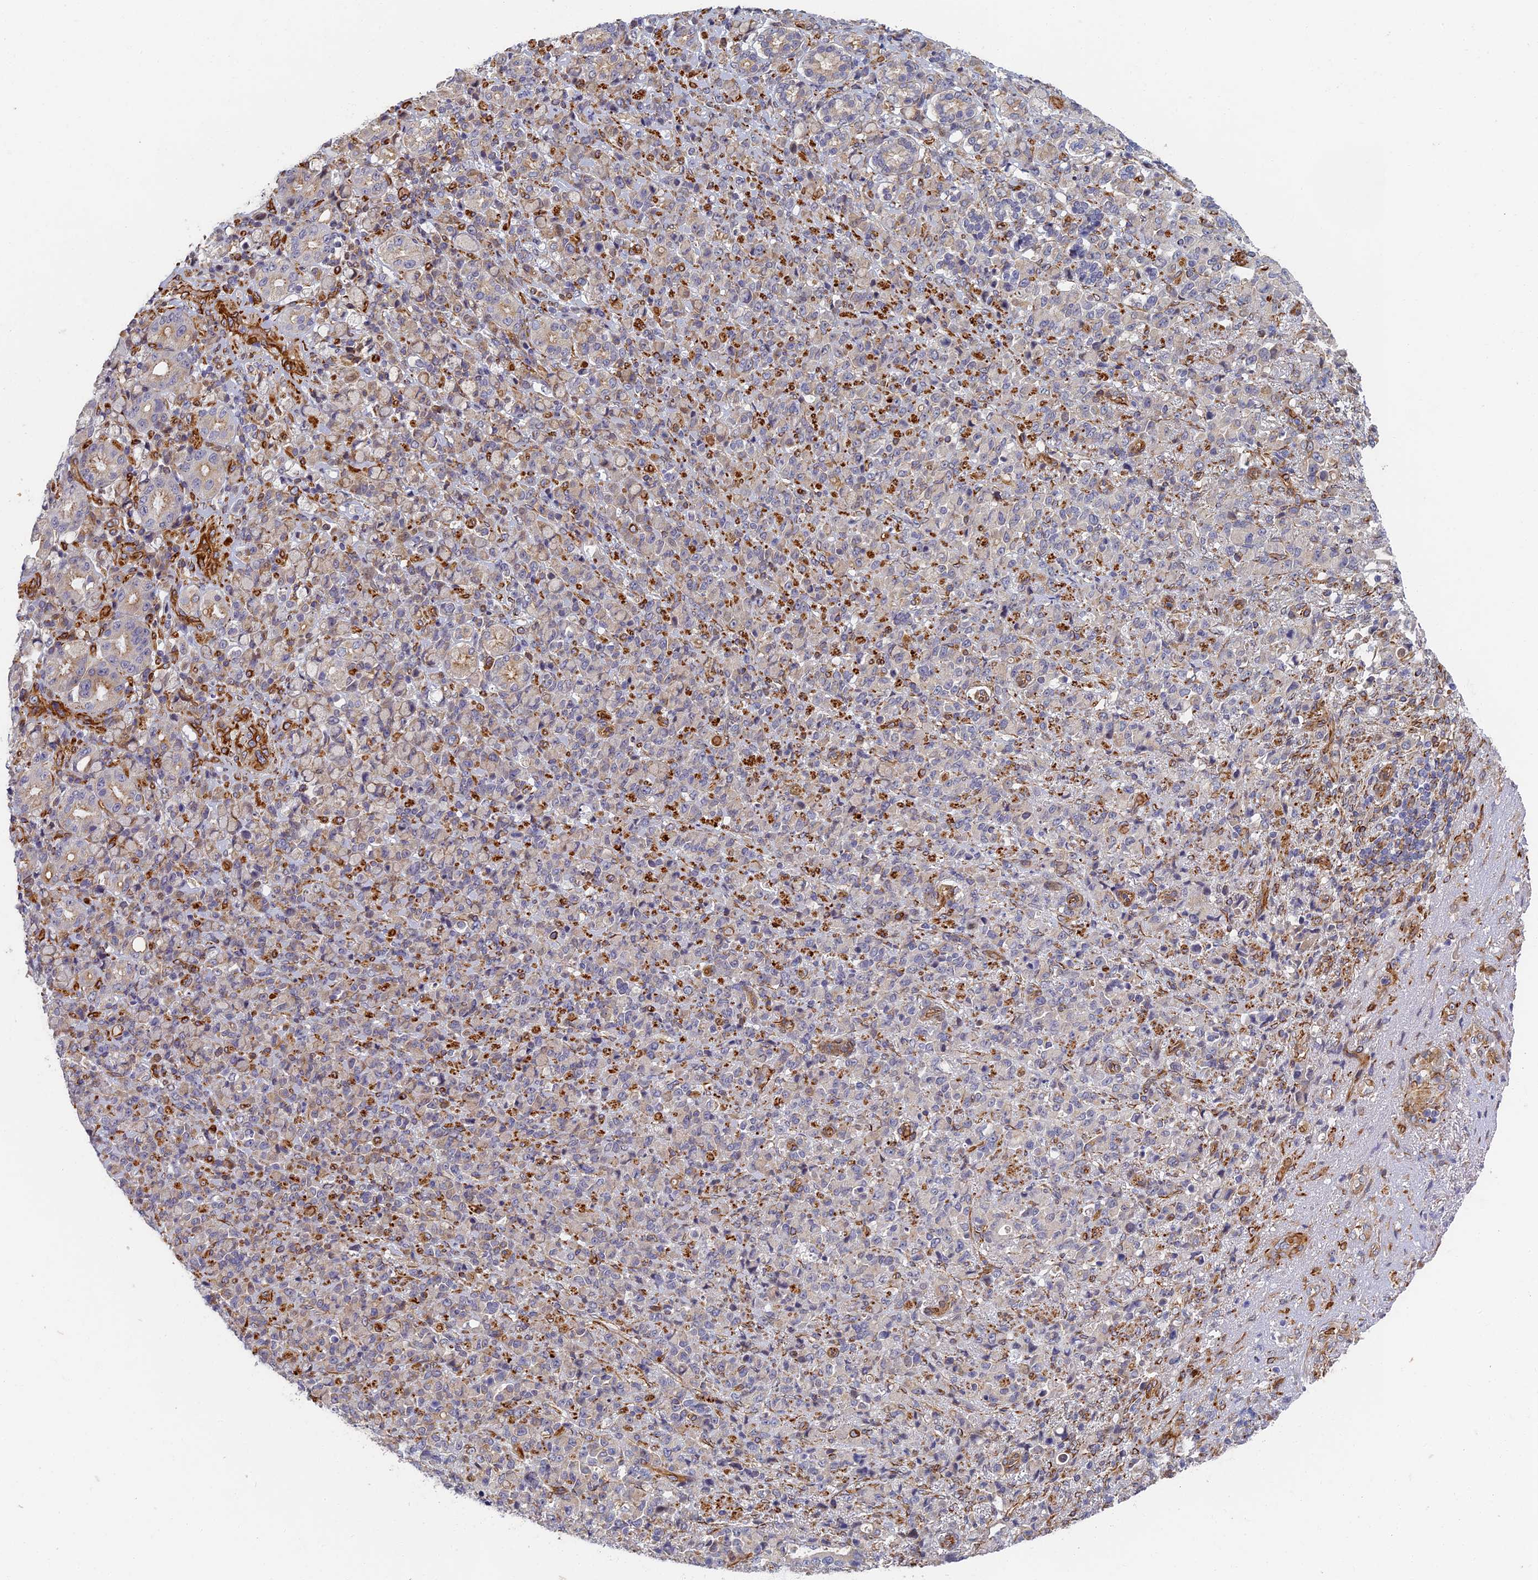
{"staining": {"intensity": "negative", "quantity": "none", "location": "none"}, "tissue": "stomach cancer", "cell_type": "Tumor cells", "image_type": "cancer", "snomed": [{"axis": "morphology", "description": "Normal tissue, NOS"}, {"axis": "morphology", "description": "Adenocarcinoma, NOS"}, {"axis": "topography", "description": "Stomach"}], "caption": "Tumor cells are negative for brown protein staining in adenocarcinoma (stomach).", "gene": "ABCB10", "patient": {"sex": "female", "age": 79}}